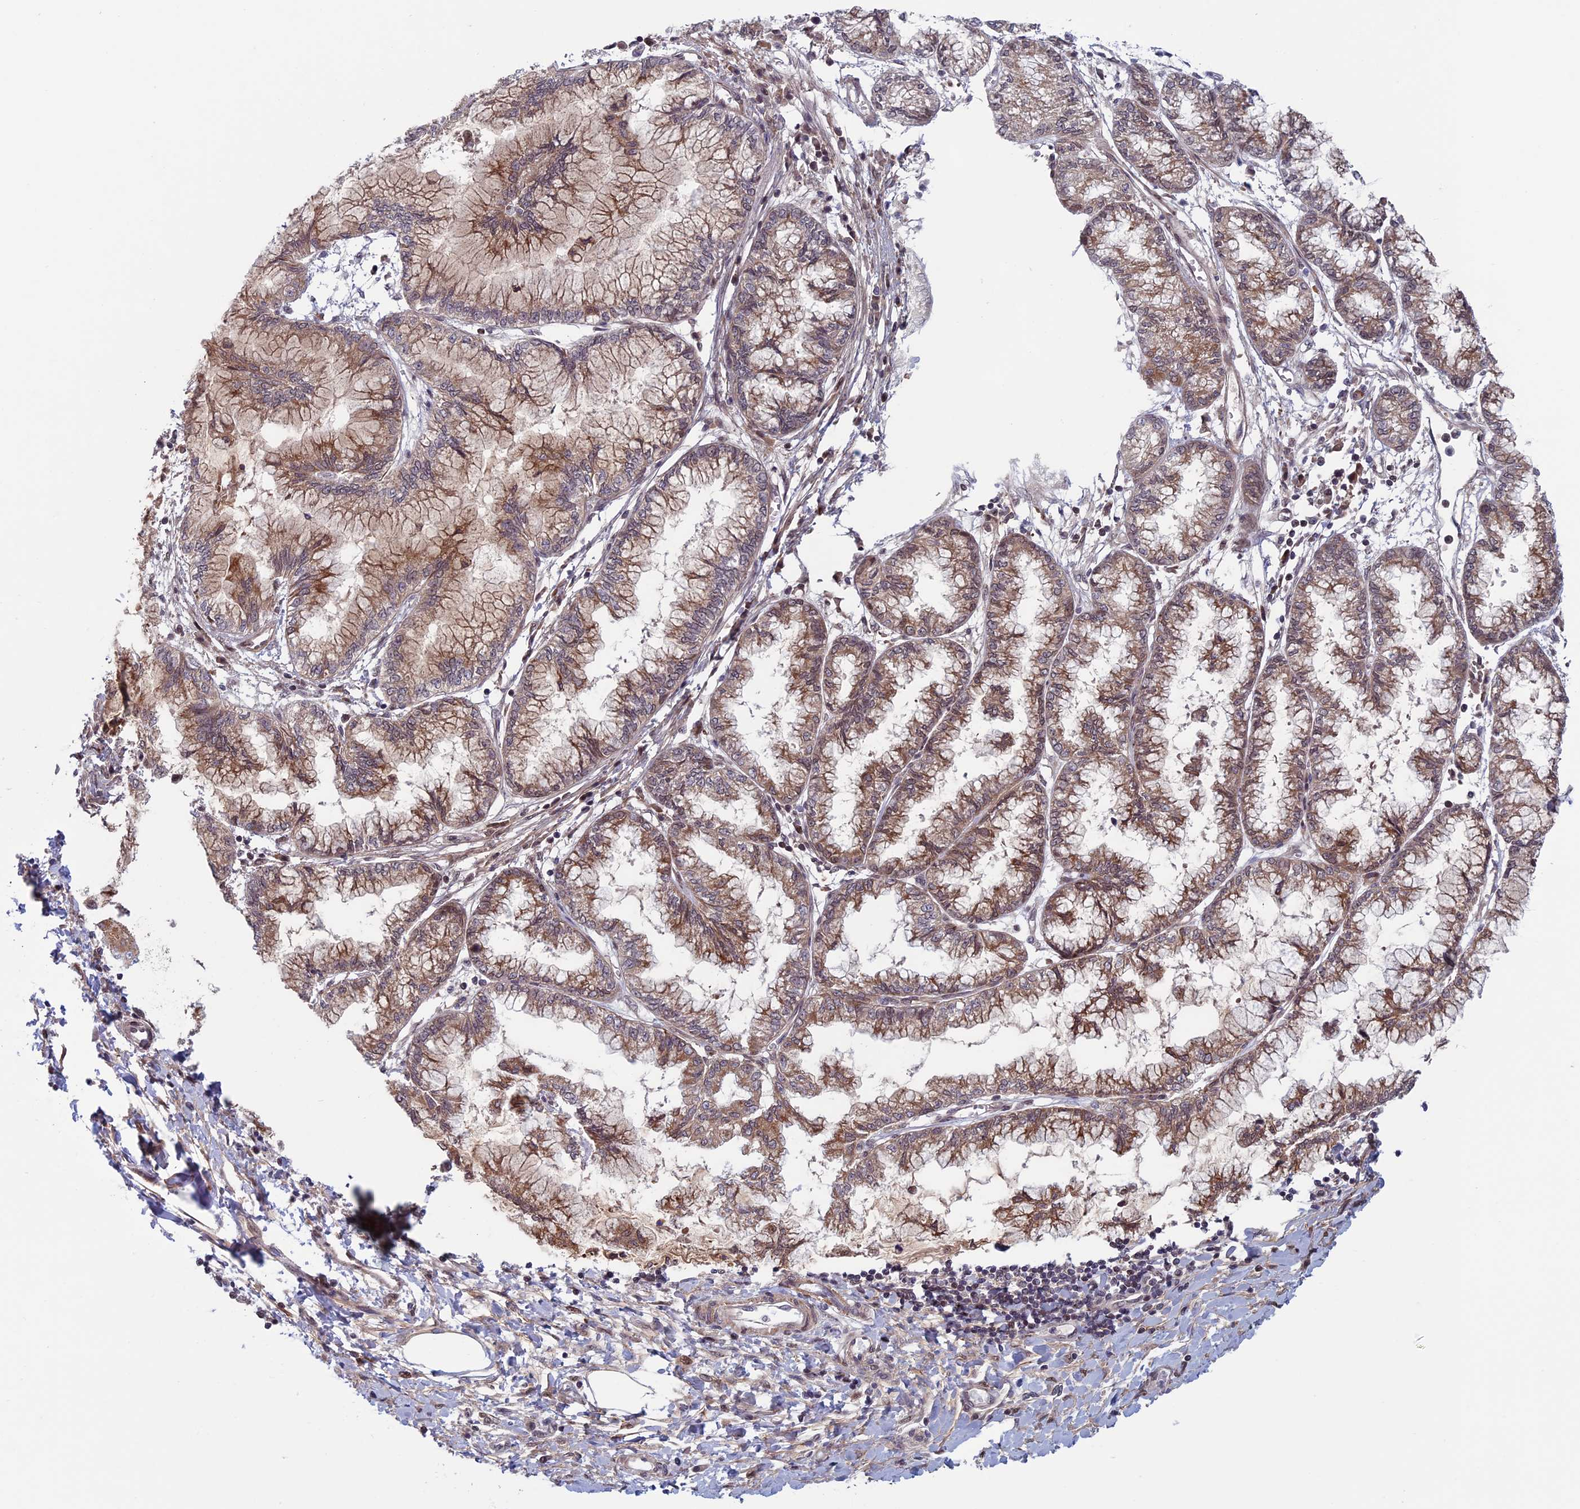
{"staining": {"intensity": "moderate", "quantity": ">75%", "location": "cytoplasmic/membranous"}, "tissue": "pancreatic cancer", "cell_type": "Tumor cells", "image_type": "cancer", "snomed": [{"axis": "morphology", "description": "Adenocarcinoma, NOS"}, {"axis": "topography", "description": "Pancreas"}], "caption": "The immunohistochemical stain highlights moderate cytoplasmic/membranous positivity in tumor cells of pancreatic cancer (adenocarcinoma) tissue.", "gene": "FADS1", "patient": {"sex": "male", "age": 73}}